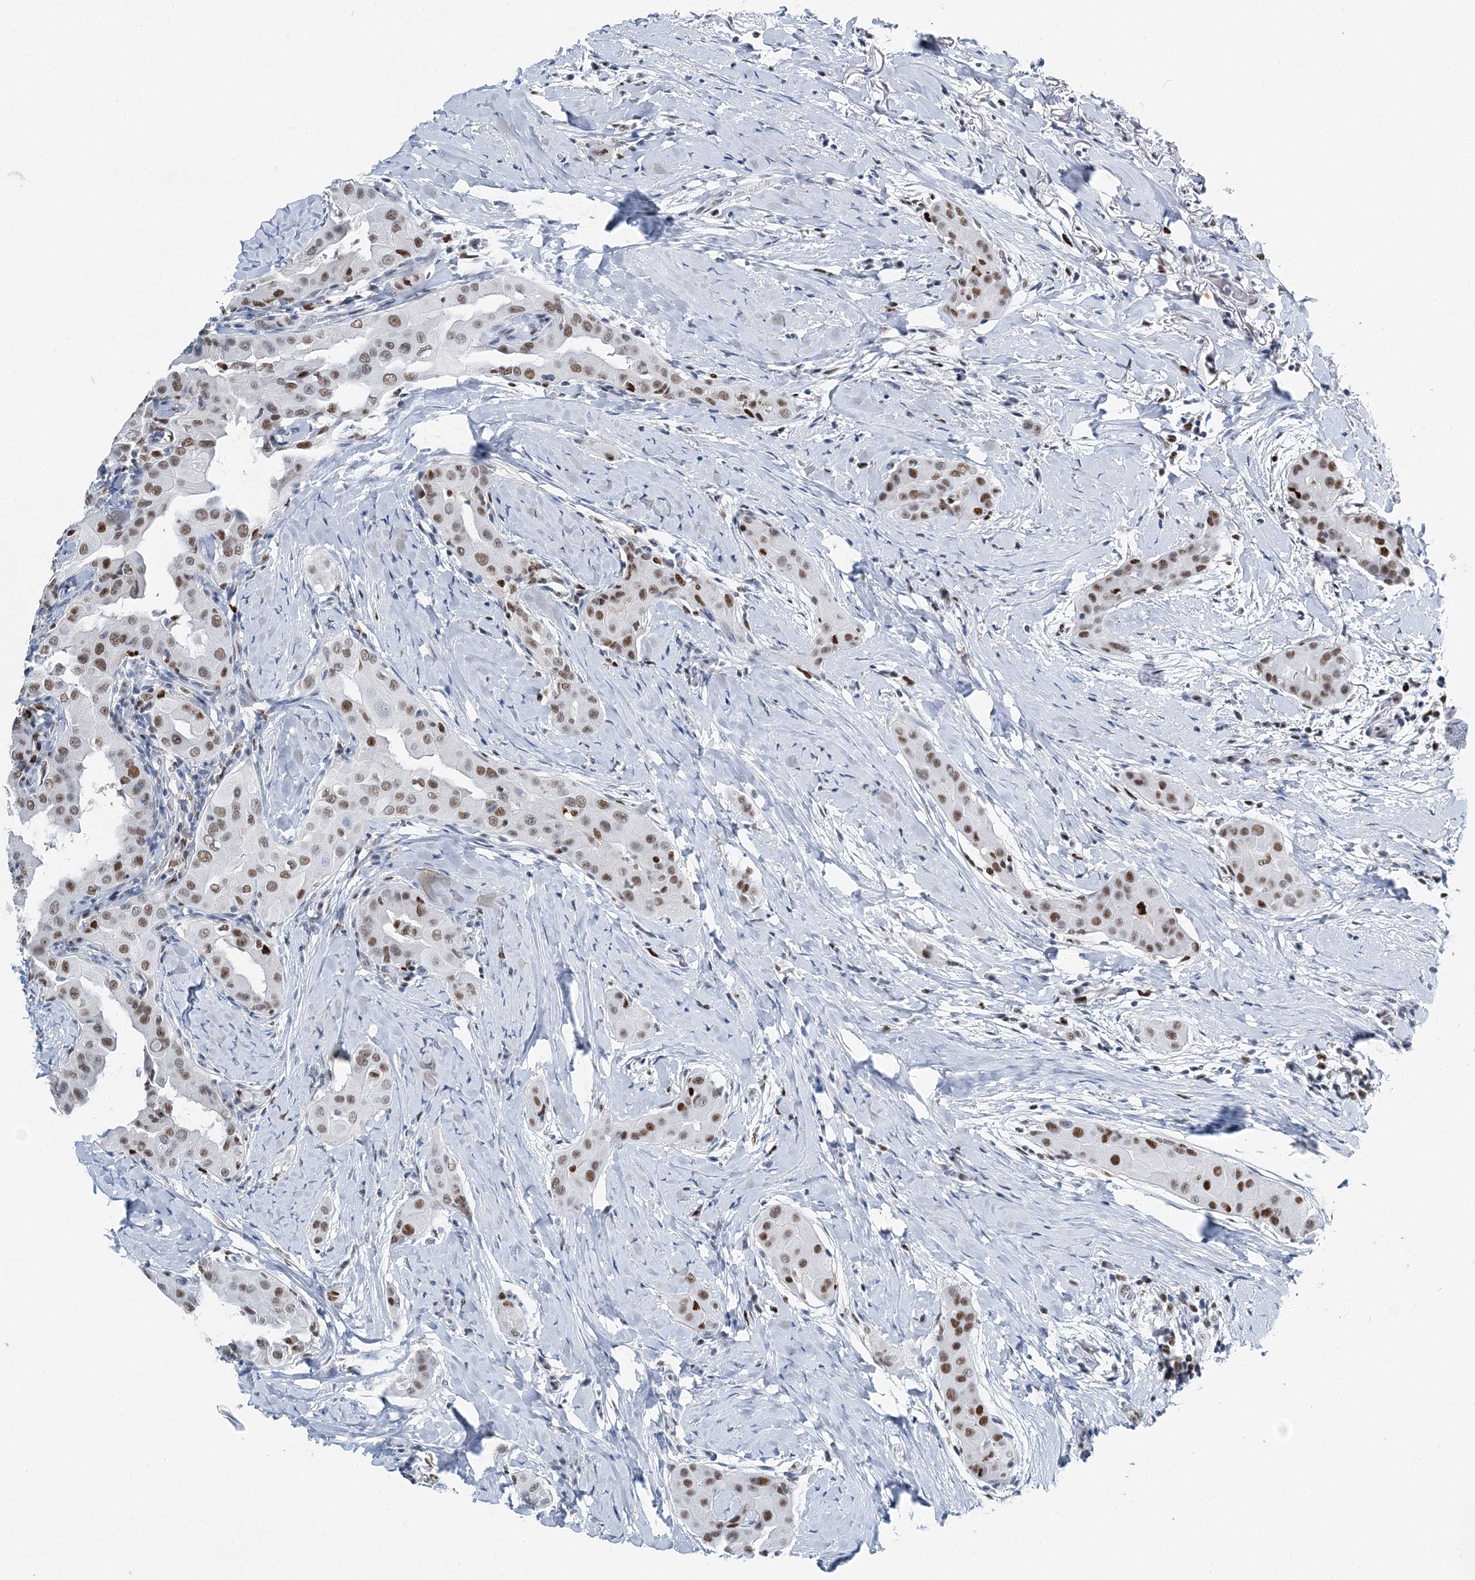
{"staining": {"intensity": "moderate", "quantity": ">75%", "location": "nuclear"}, "tissue": "thyroid cancer", "cell_type": "Tumor cells", "image_type": "cancer", "snomed": [{"axis": "morphology", "description": "Papillary adenocarcinoma, NOS"}, {"axis": "topography", "description": "Thyroid gland"}], "caption": "Papillary adenocarcinoma (thyroid) tissue shows moderate nuclear staining in about >75% of tumor cells", "gene": "HAT1", "patient": {"sex": "male", "age": 33}}